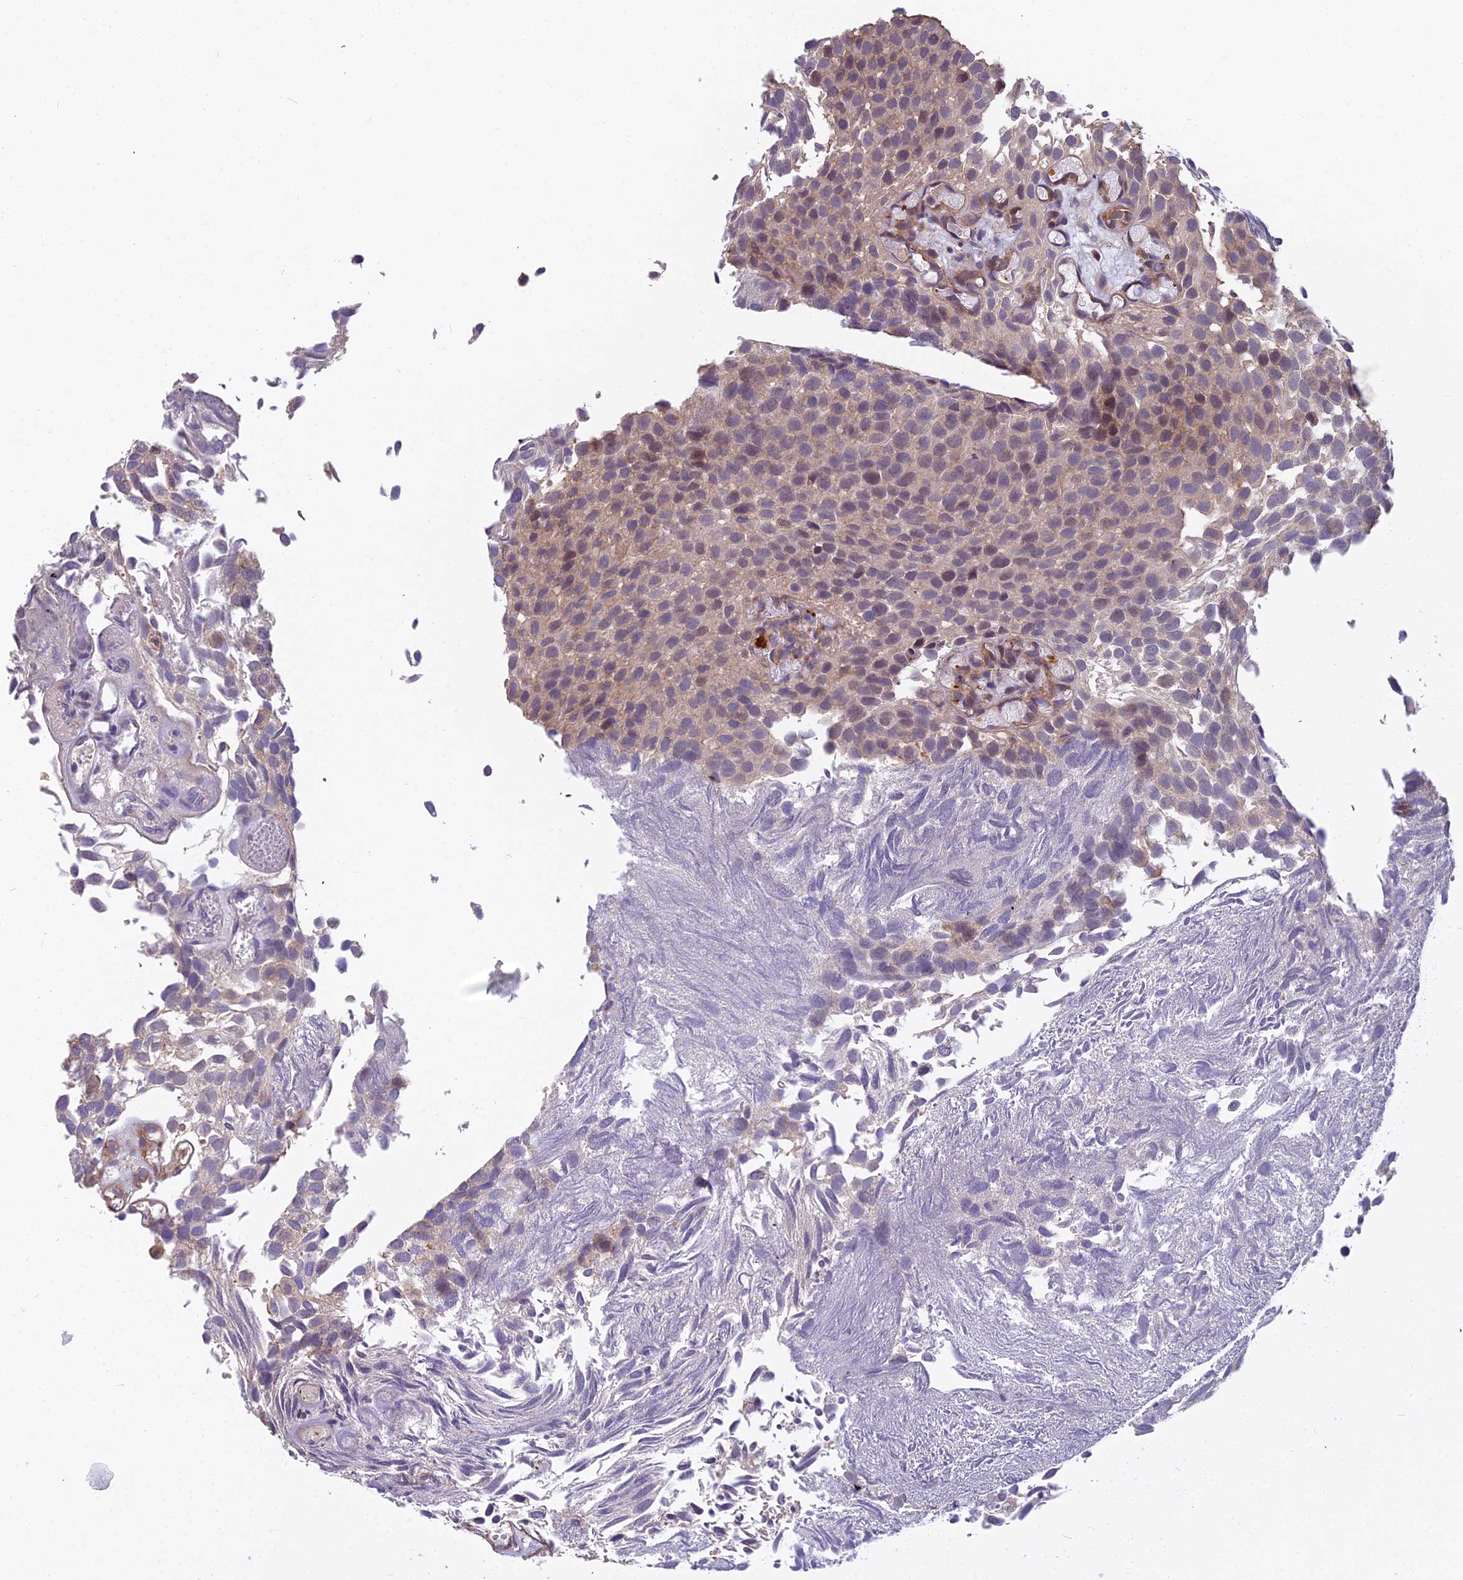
{"staining": {"intensity": "weak", "quantity": "25%-75%", "location": "cytoplasmic/membranous,nuclear"}, "tissue": "urothelial cancer", "cell_type": "Tumor cells", "image_type": "cancer", "snomed": [{"axis": "morphology", "description": "Urothelial carcinoma, Low grade"}, {"axis": "topography", "description": "Urinary bladder"}], "caption": "An image of urothelial cancer stained for a protein demonstrates weak cytoplasmic/membranous and nuclear brown staining in tumor cells.", "gene": "TCEA3", "patient": {"sex": "male", "age": 89}}